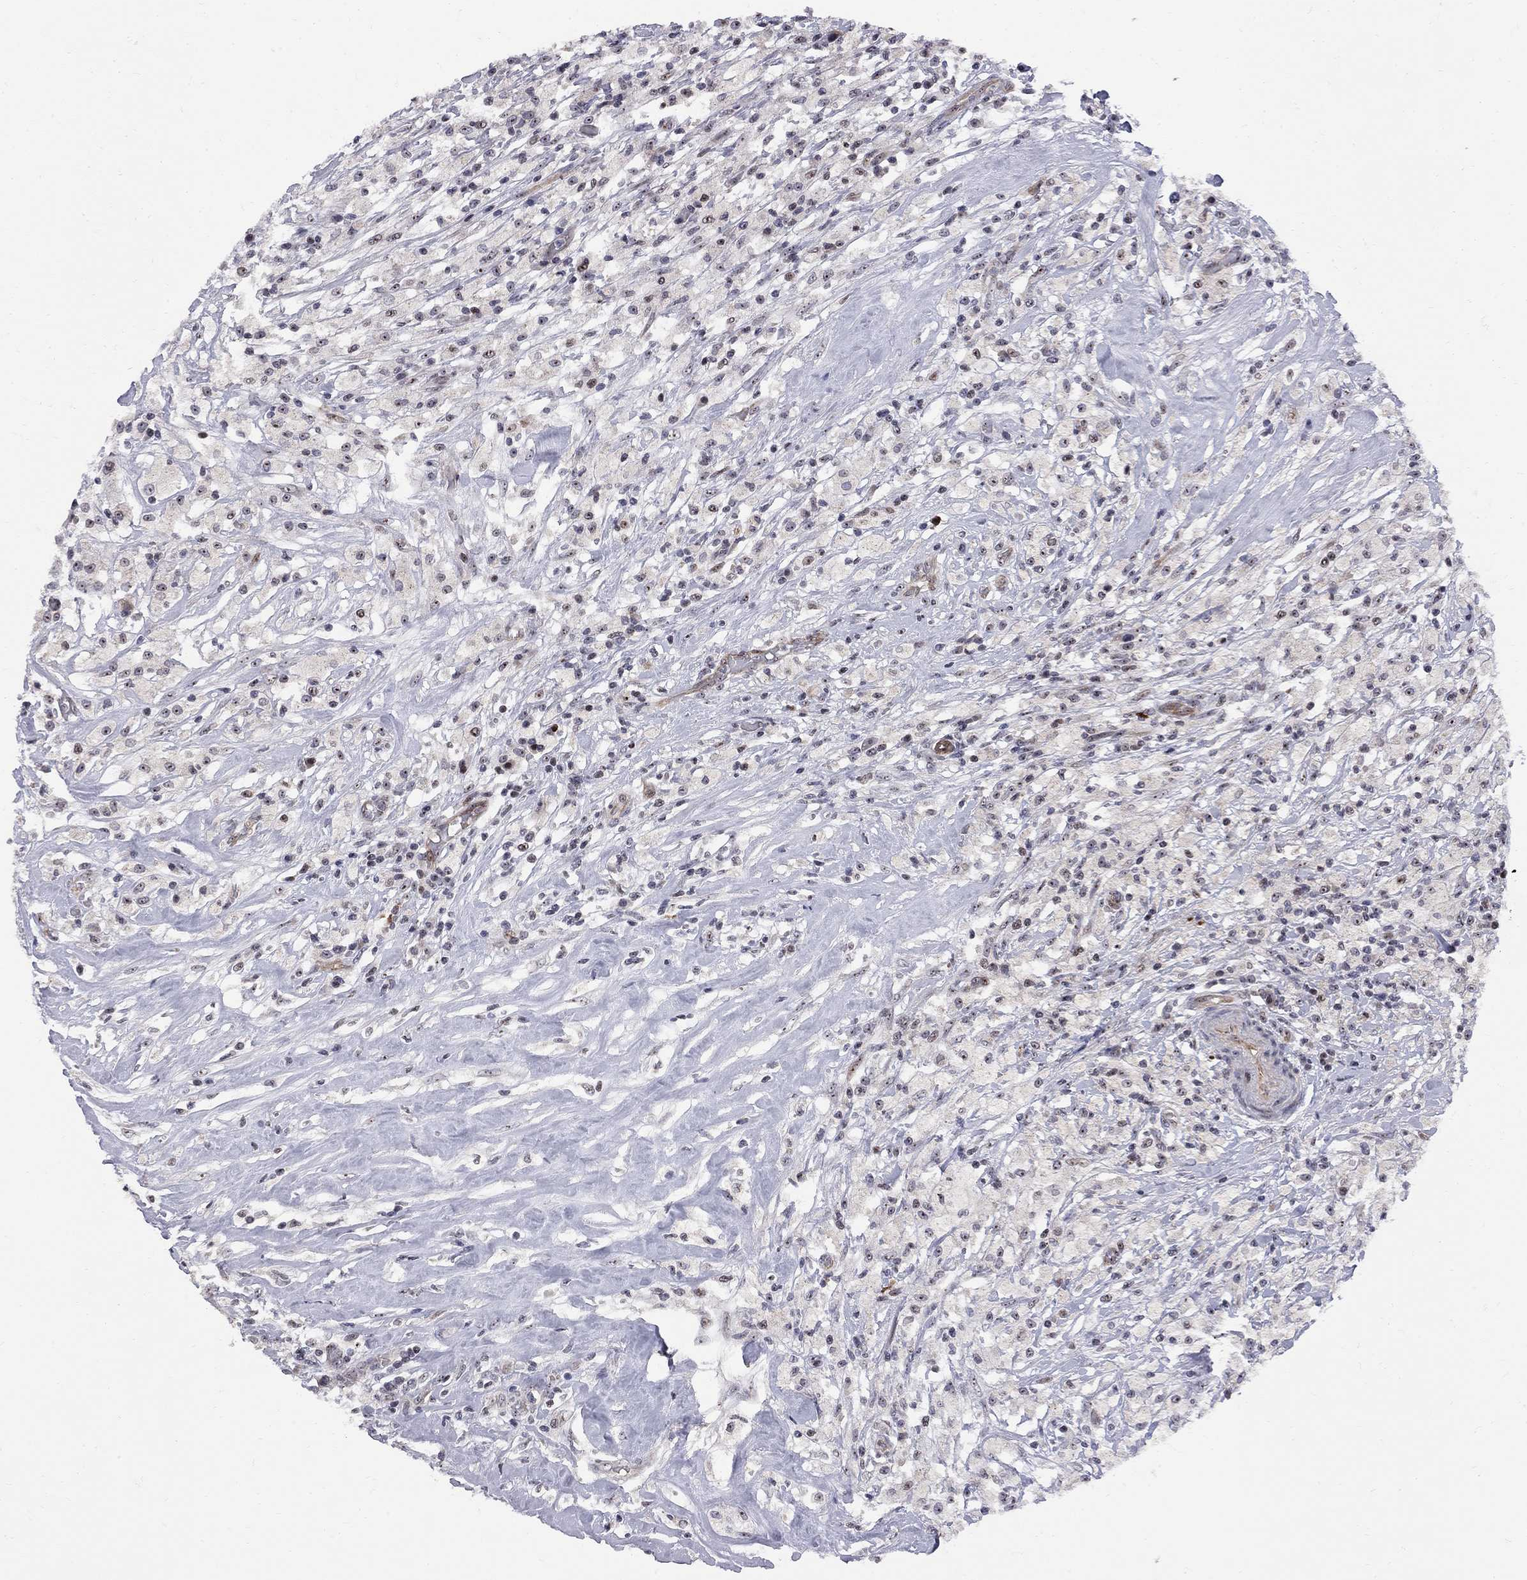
{"staining": {"intensity": "weak", "quantity": "<25%", "location": "nuclear"}, "tissue": "testis cancer", "cell_type": "Tumor cells", "image_type": "cancer", "snomed": [{"axis": "morphology", "description": "Necrosis, NOS"}, {"axis": "morphology", "description": "Carcinoma, Embryonal, NOS"}, {"axis": "topography", "description": "Testis"}], "caption": "Immunohistochemical staining of human embryonal carcinoma (testis) exhibits no significant positivity in tumor cells.", "gene": "DHX33", "patient": {"sex": "male", "age": 19}}